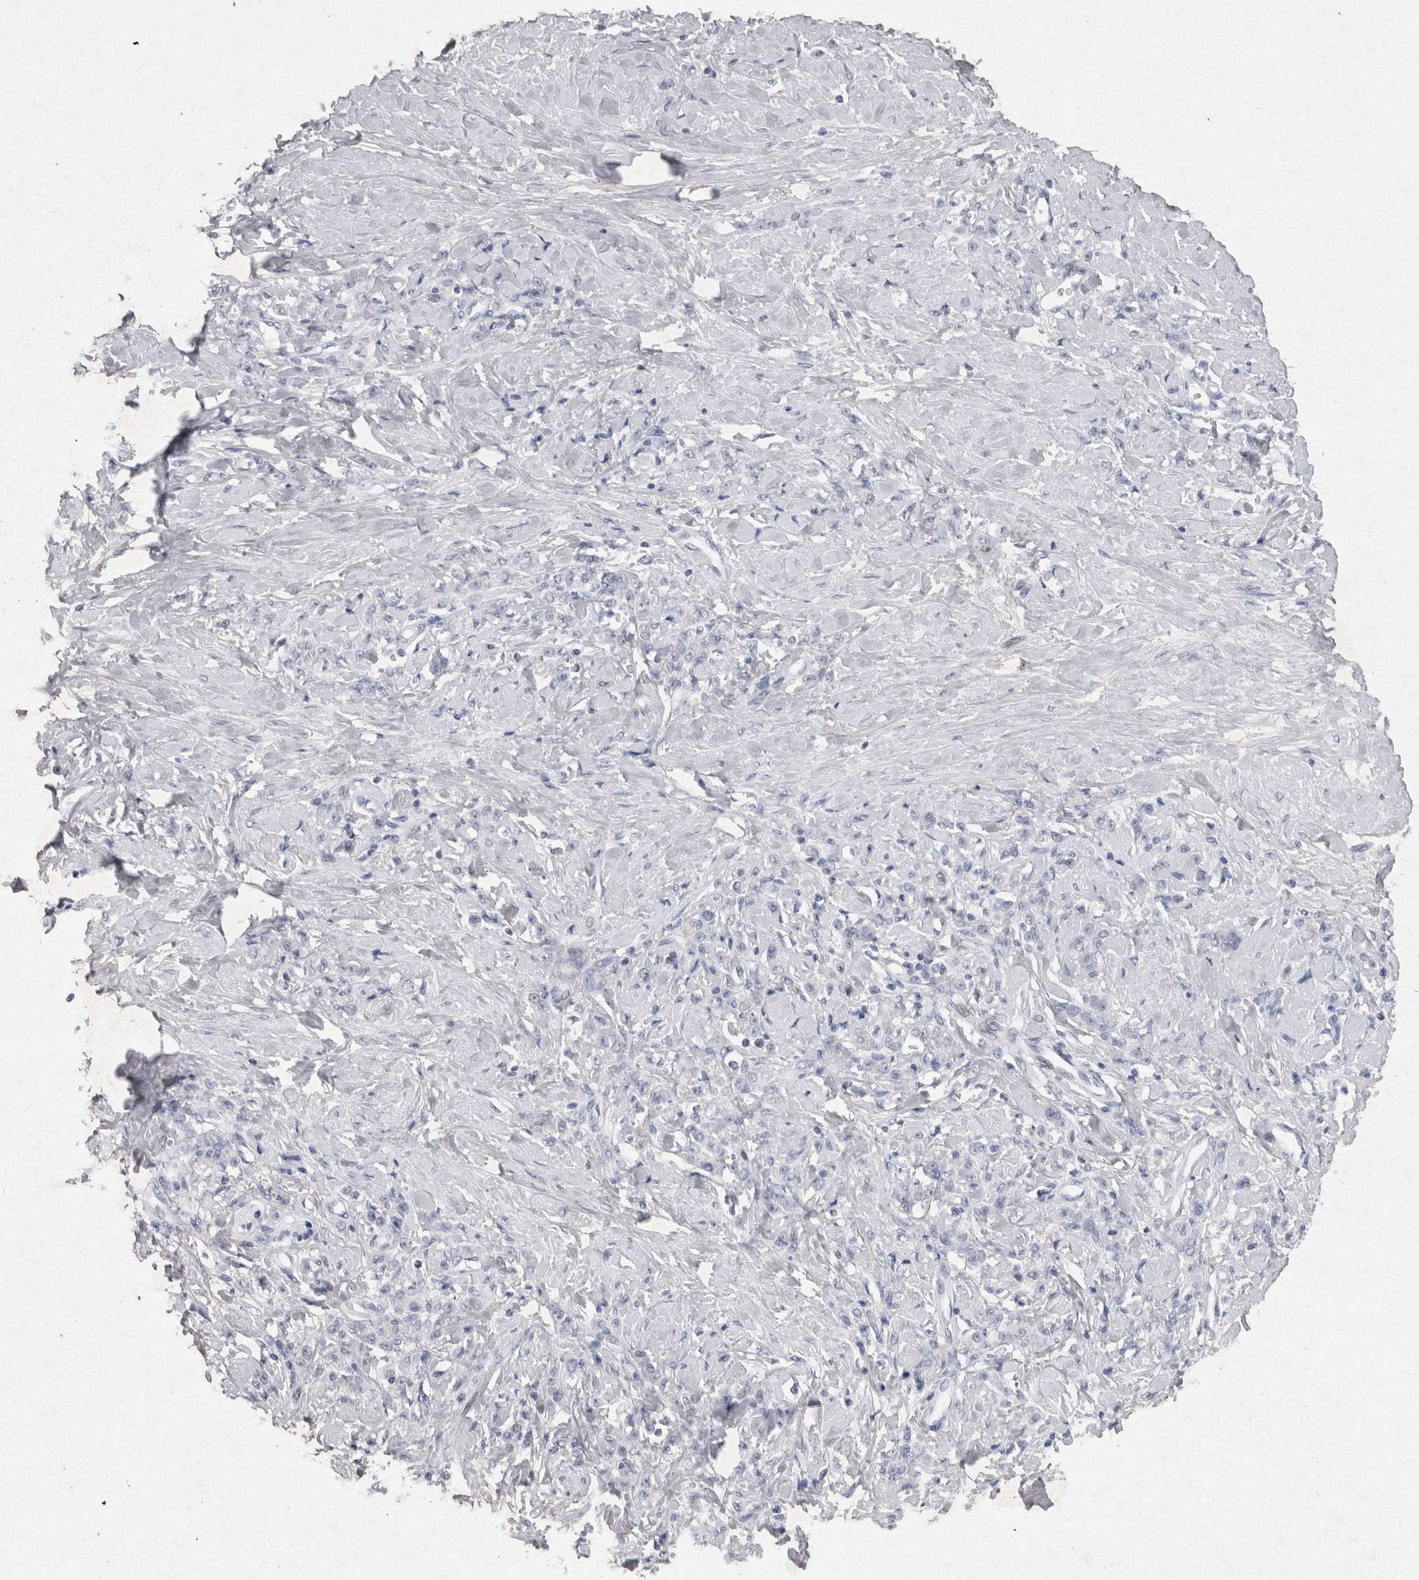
{"staining": {"intensity": "negative", "quantity": "none", "location": "none"}, "tissue": "stomach cancer", "cell_type": "Tumor cells", "image_type": "cancer", "snomed": [{"axis": "morphology", "description": "Adenocarcinoma, NOS"}, {"axis": "topography", "description": "Stomach"}], "caption": "Immunohistochemical staining of adenocarcinoma (stomach) exhibits no significant staining in tumor cells. (Brightfield microscopy of DAB IHC at high magnification).", "gene": "PDX1", "patient": {"sex": "male", "age": 82}}